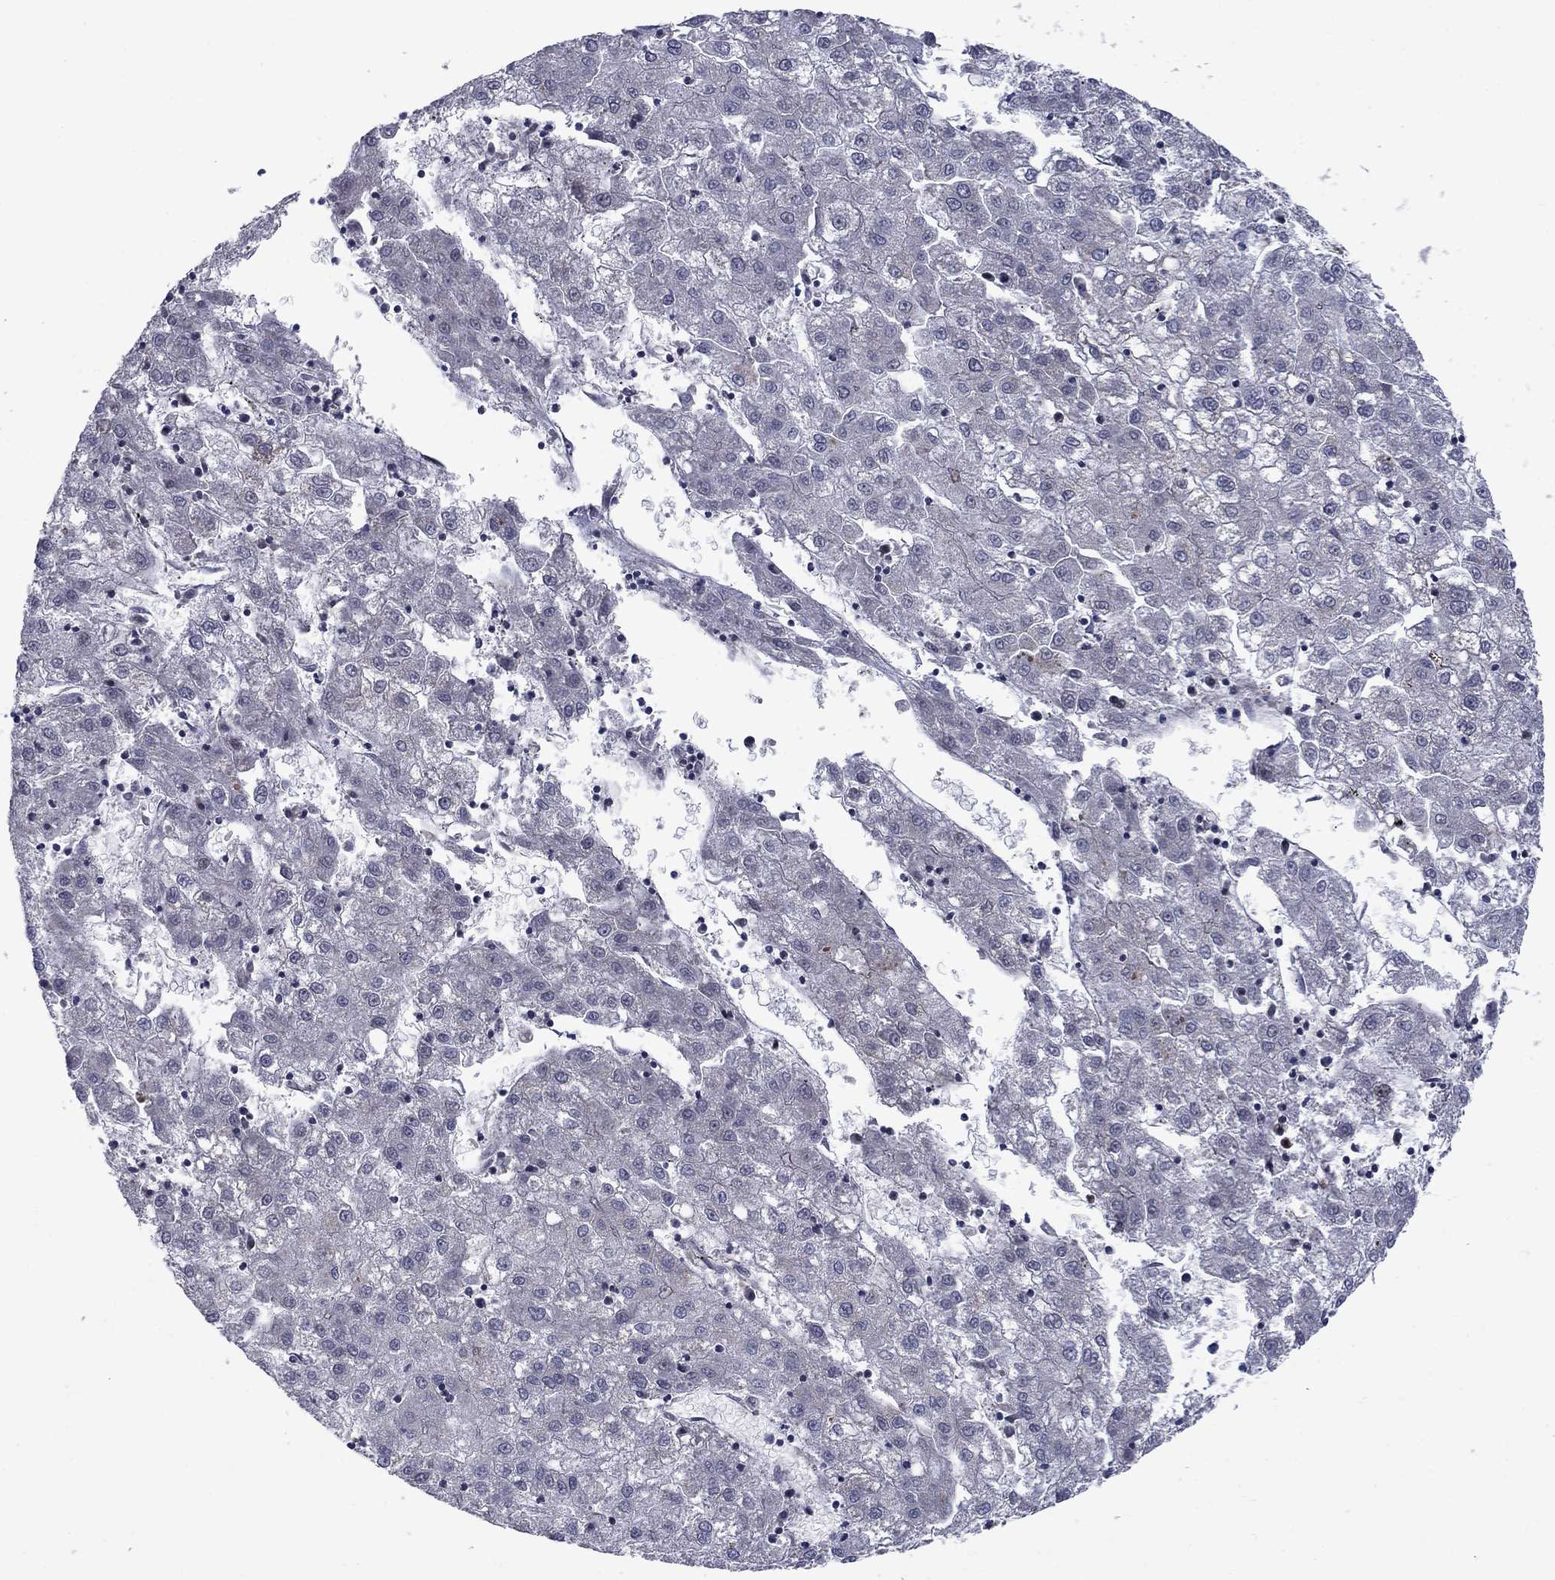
{"staining": {"intensity": "negative", "quantity": "none", "location": "none"}, "tissue": "liver cancer", "cell_type": "Tumor cells", "image_type": "cancer", "snomed": [{"axis": "morphology", "description": "Carcinoma, Hepatocellular, NOS"}, {"axis": "topography", "description": "Liver"}], "caption": "The immunohistochemistry histopathology image has no significant expression in tumor cells of liver cancer tissue.", "gene": "MIOS", "patient": {"sex": "male", "age": 72}}